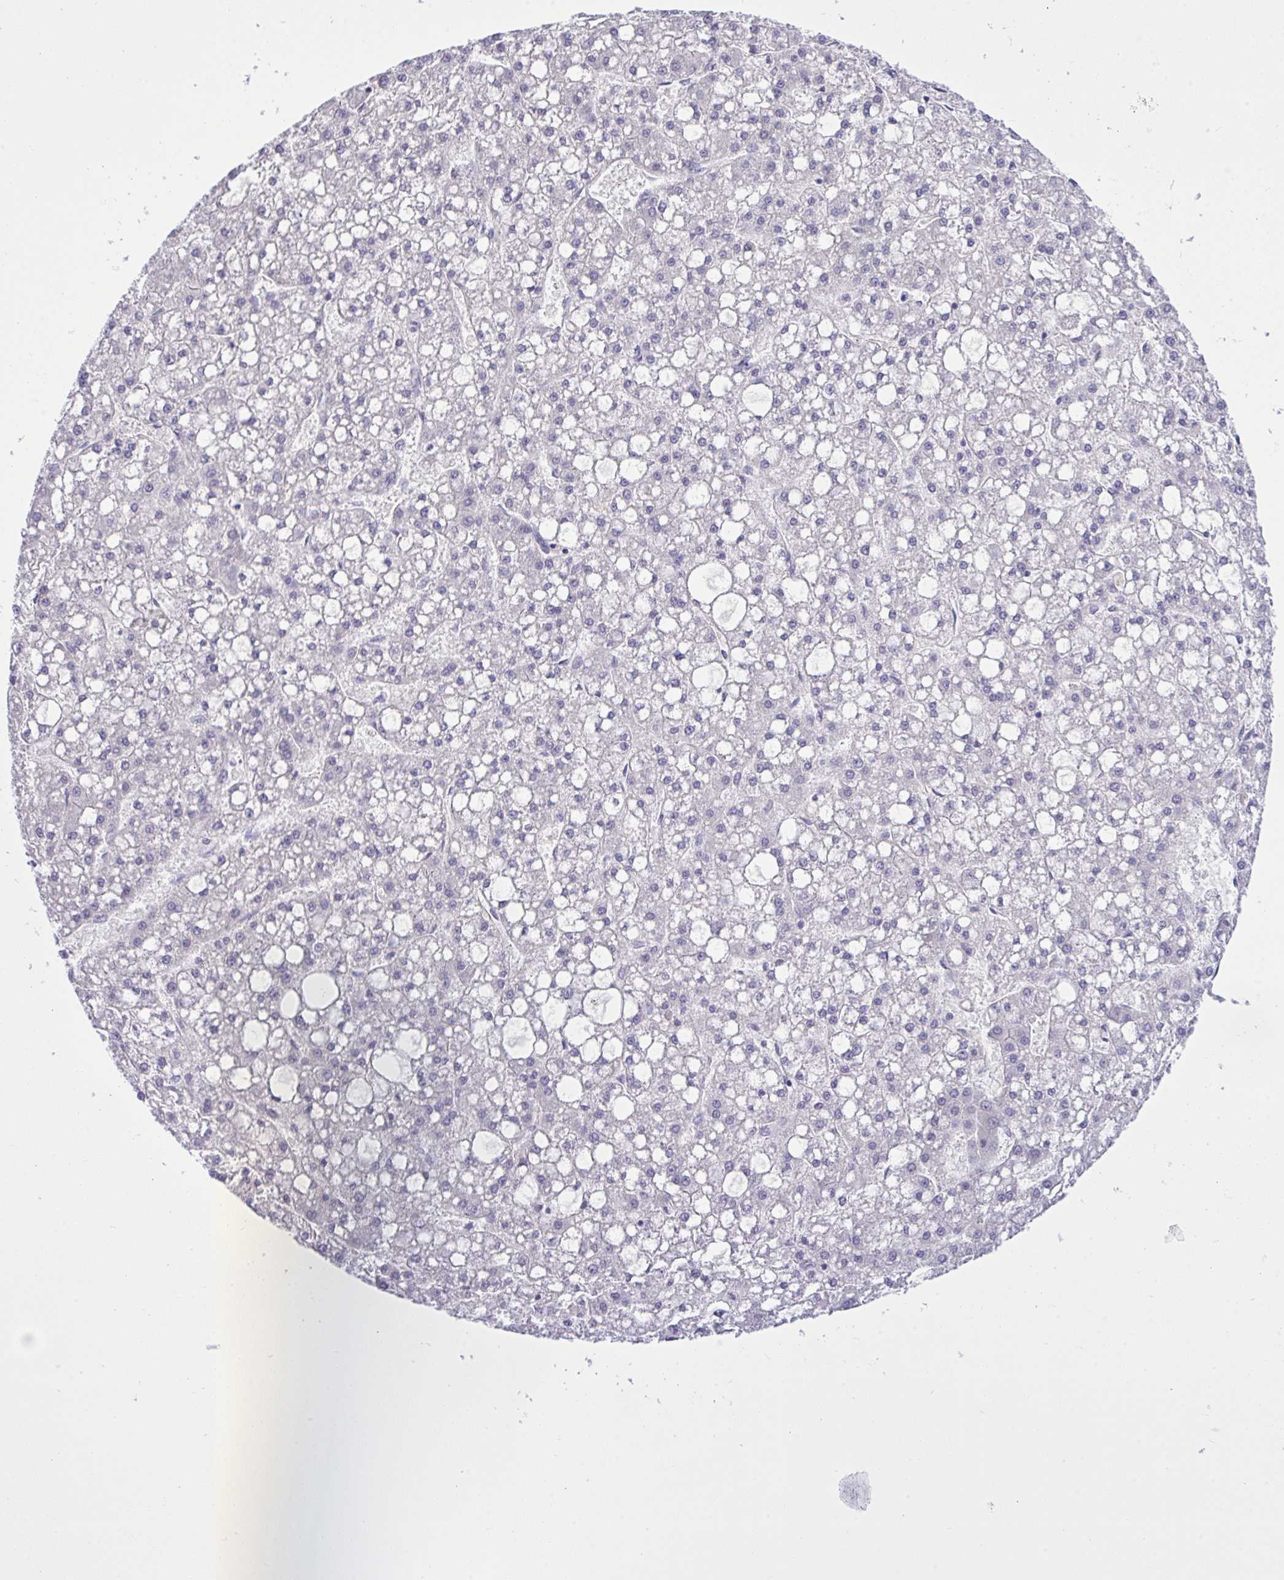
{"staining": {"intensity": "negative", "quantity": "none", "location": "none"}, "tissue": "liver cancer", "cell_type": "Tumor cells", "image_type": "cancer", "snomed": [{"axis": "morphology", "description": "Carcinoma, Hepatocellular, NOS"}, {"axis": "topography", "description": "Liver"}], "caption": "Immunohistochemistry of liver cancer (hepatocellular carcinoma) displays no expression in tumor cells.", "gene": "WDR97", "patient": {"sex": "male", "age": 67}}